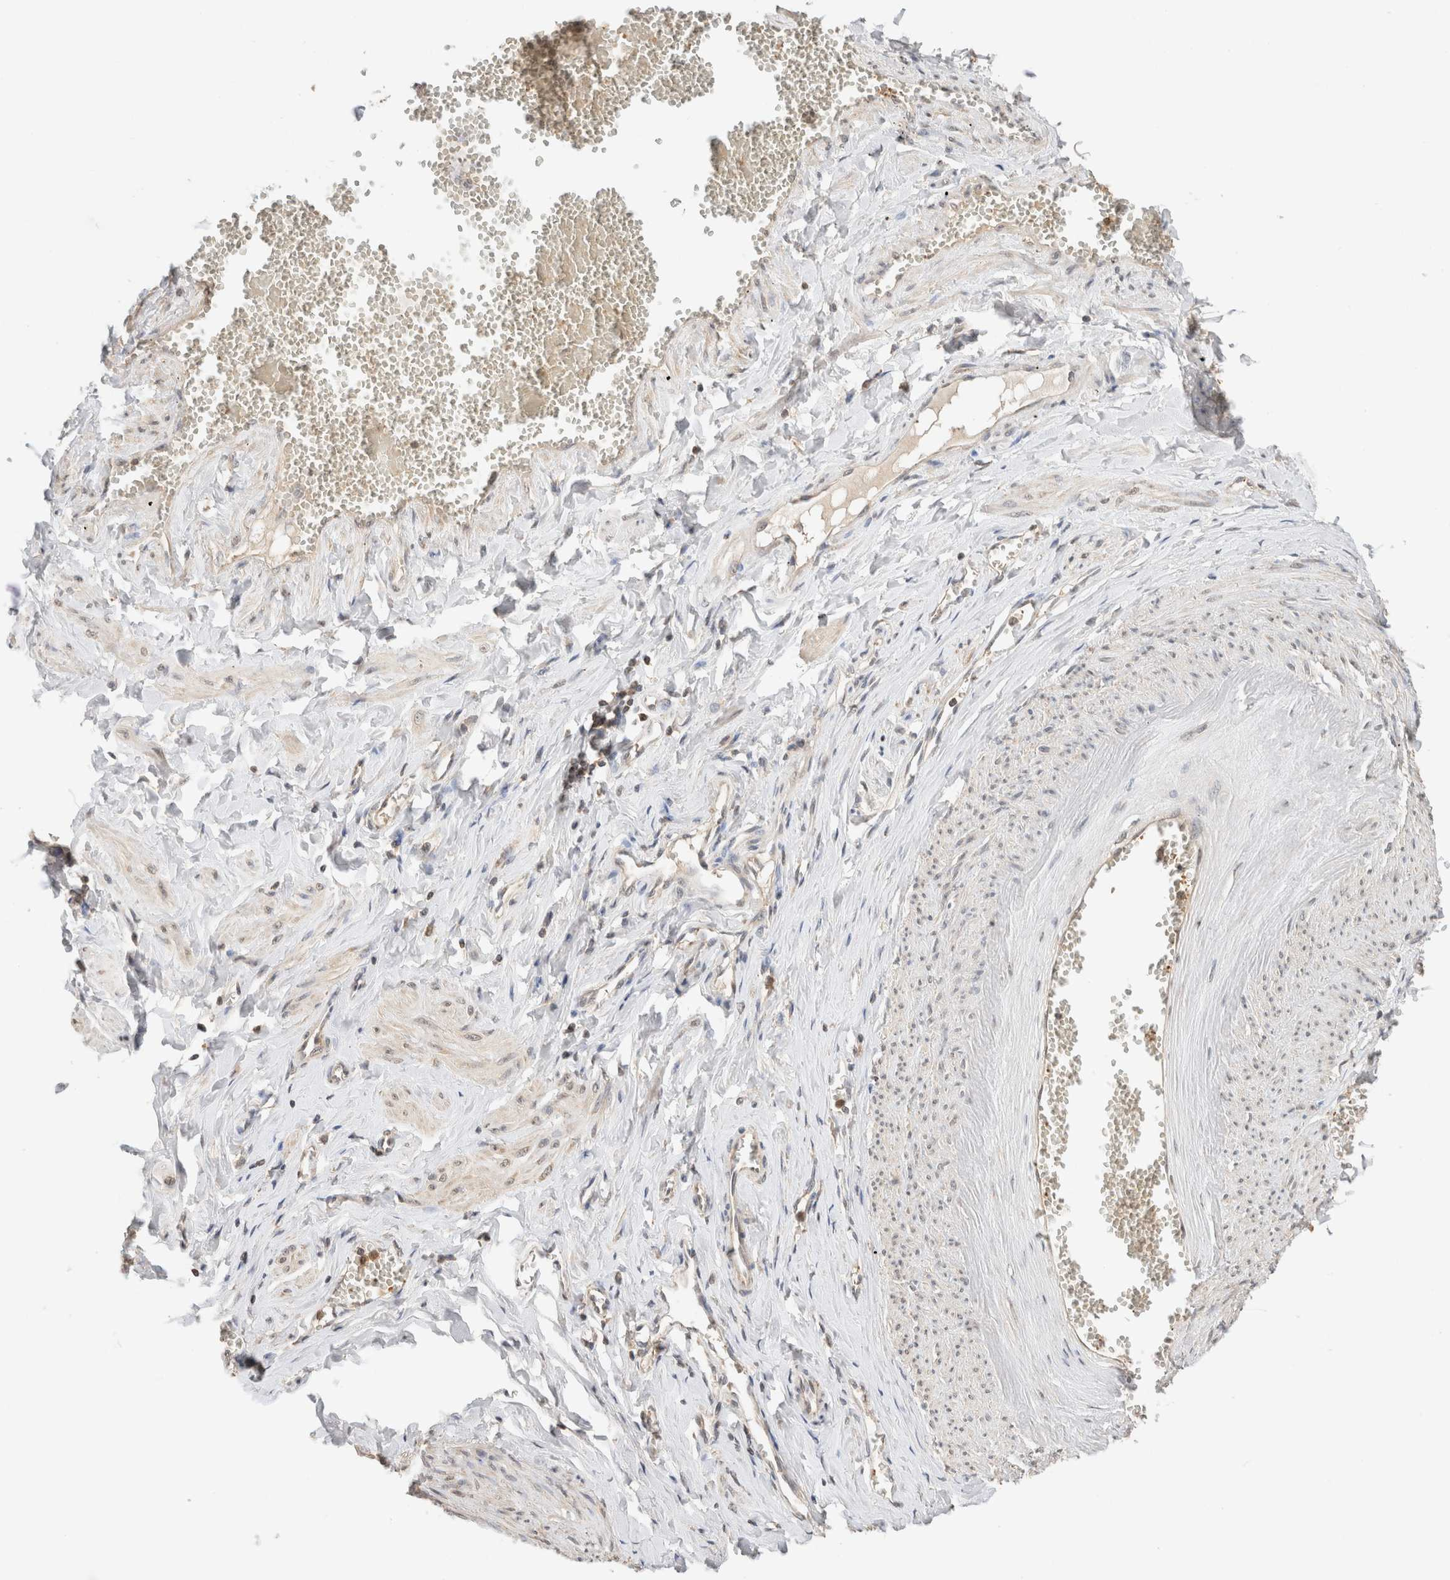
{"staining": {"intensity": "negative", "quantity": "none", "location": "none"}, "tissue": "adipose tissue", "cell_type": "Adipocytes", "image_type": "normal", "snomed": [{"axis": "morphology", "description": "Normal tissue, NOS"}, {"axis": "topography", "description": "Vascular tissue"}, {"axis": "topography", "description": "Fallopian tube"}, {"axis": "topography", "description": "Ovary"}], "caption": "The IHC histopathology image has no significant staining in adipocytes of adipose tissue. (DAB (3,3'-diaminobenzidine) IHC with hematoxylin counter stain).", "gene": "CA13", "patient": {"sex": "female", "age": 67}}